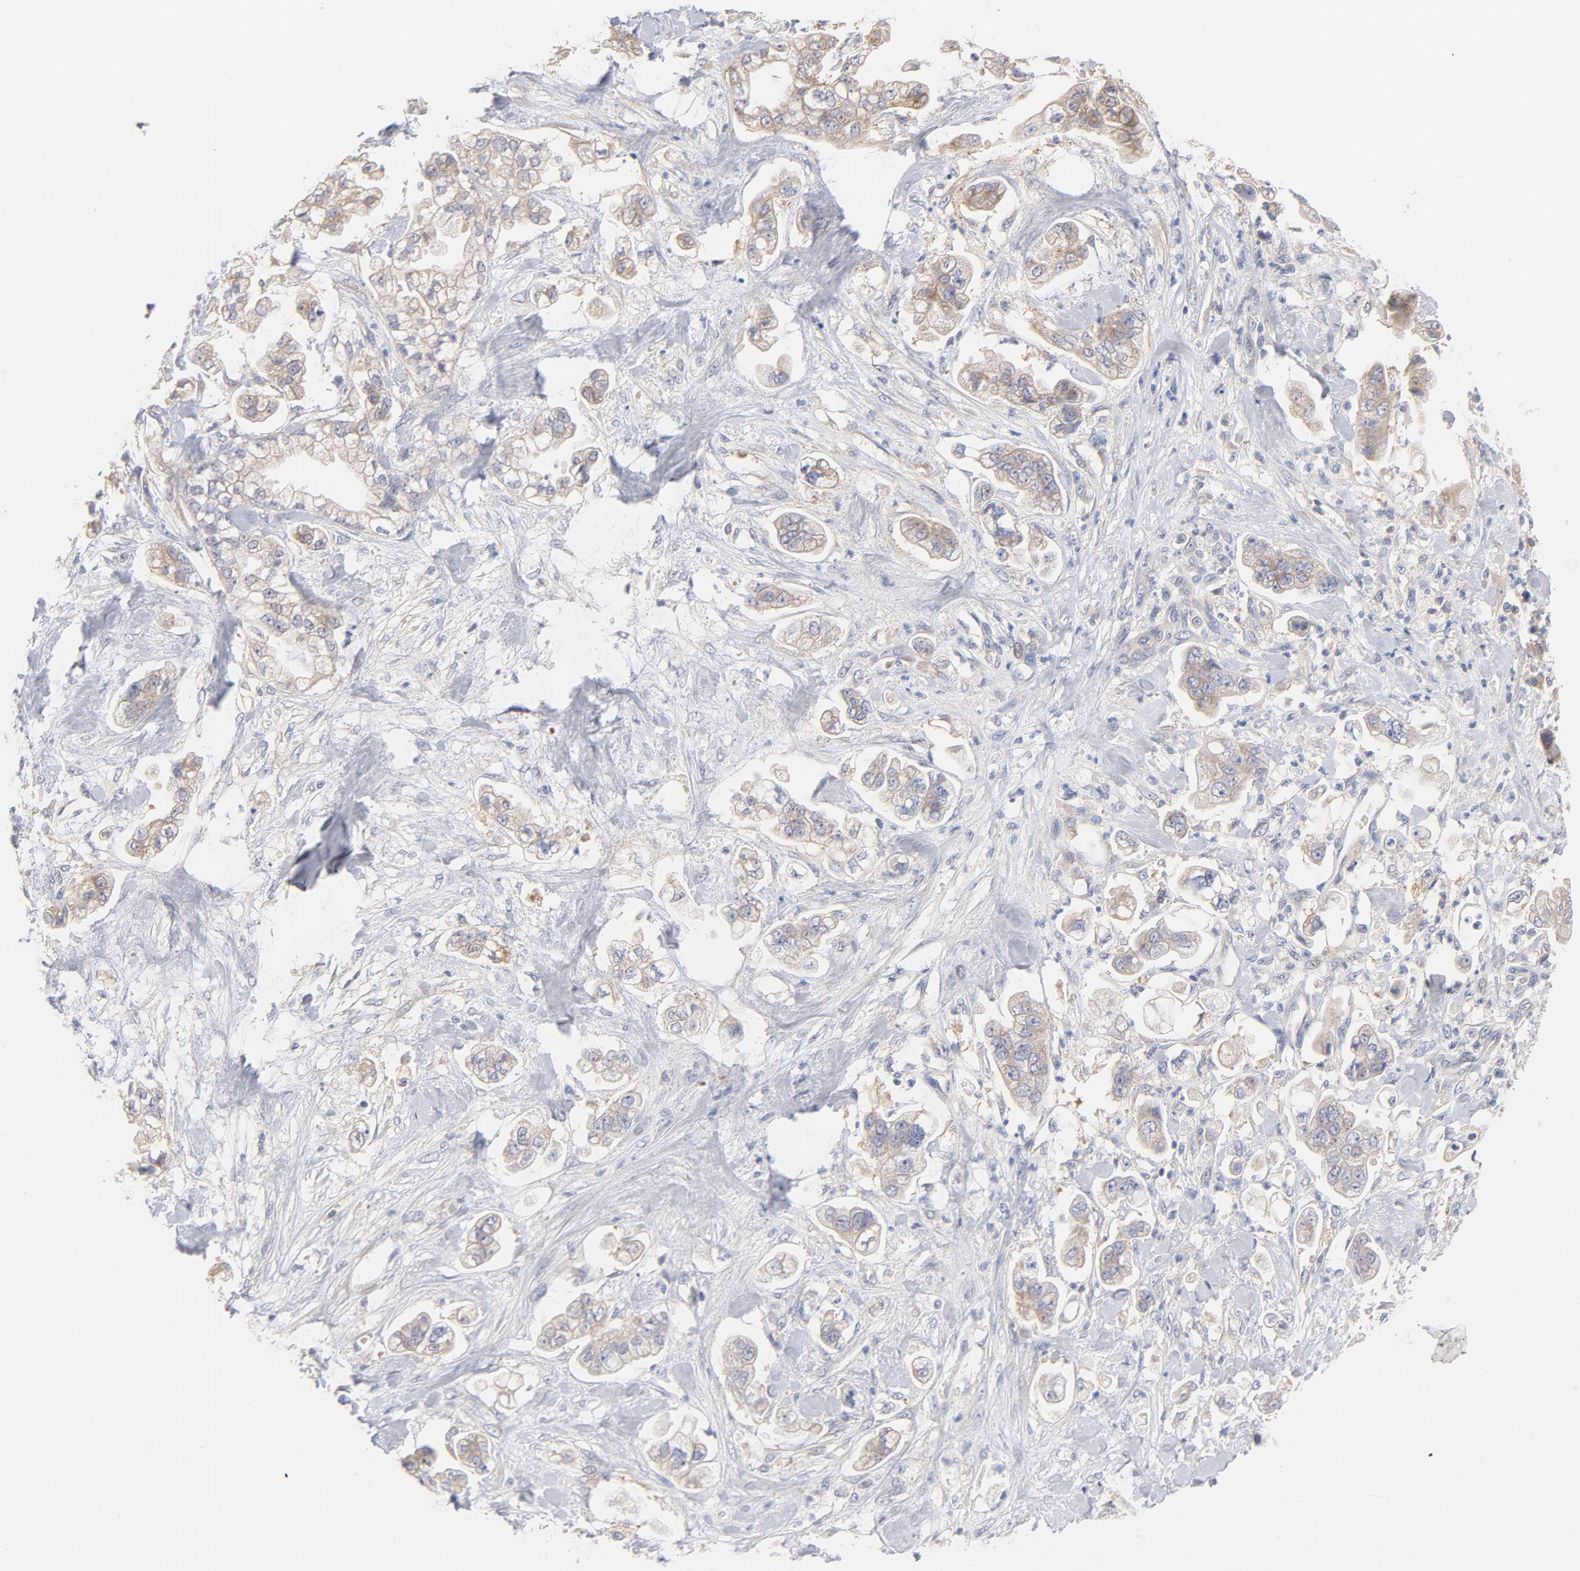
{"staining": {"intensity": "weak", "quantity": ">75%", "location": "cytoplasmic/membranous"}, "tissue": "stomach cancer", "cell_type": "Tumor cells", "image_type": "cancer", "snomed": [{"axis": "morphology", "description": "Adenocarcinoma, NOS"}, {"axis": "topography", "description": "Stomach"}], "caption": "This micrograph exhibits stomach cancer stained with immunohistochemistry to label a protein in brown. The cytoplasmic/membranous of tumor cells show weak positivity for the protein. Nuclei are counter-stained blue.", "gene": "SETD3", "patient": {"sex": "male", "age": 62}}